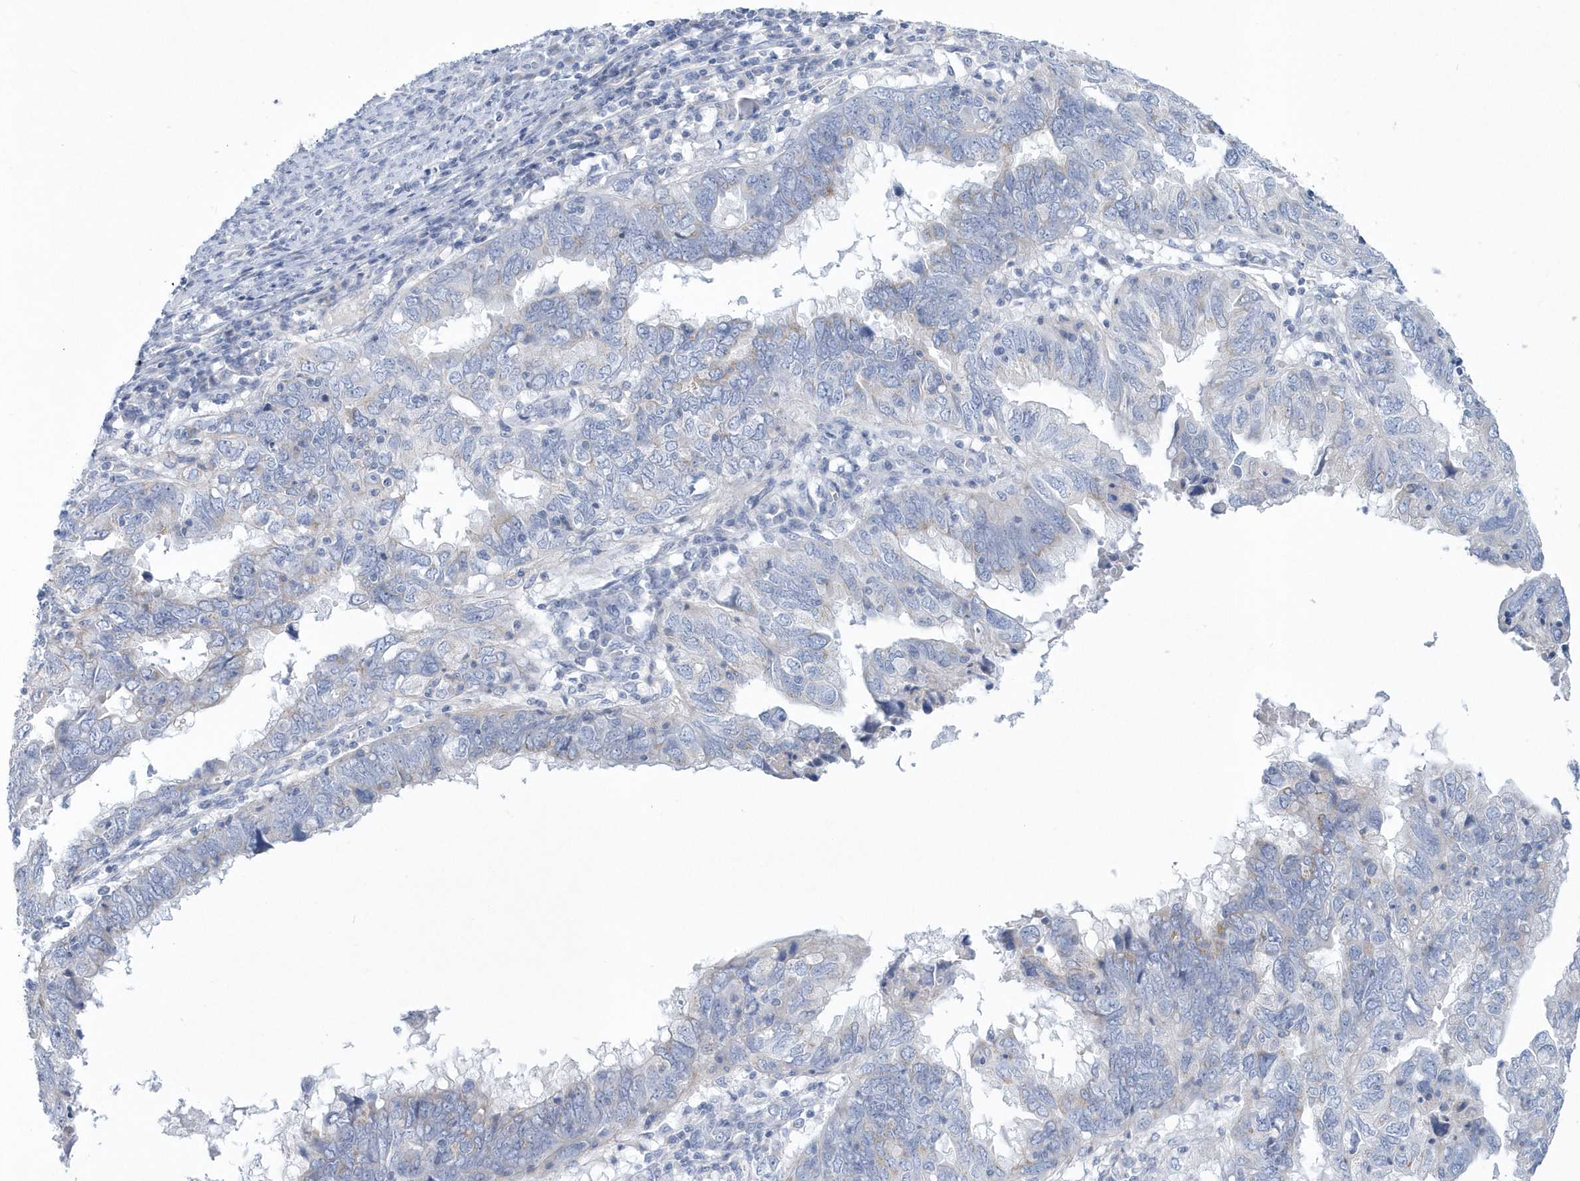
{"staining": {"intensity": "negative", "quantity": "none", "location": "none"}, "tissue": "endometrial cancer", "cell_type": "Tumor cells", "image_type": "cancer", "snomed": [{"axis": "morphology", "description": "Adenocarcinoma, NOS"}, {"axis": "topography", "description": "Uterus"}], "caption": "Micrograph shows no protein positivity in tumor cells of endometrial cancer tissue.", "gene": "SPATA18", "patient": {"sex": "female", "age": 77}}